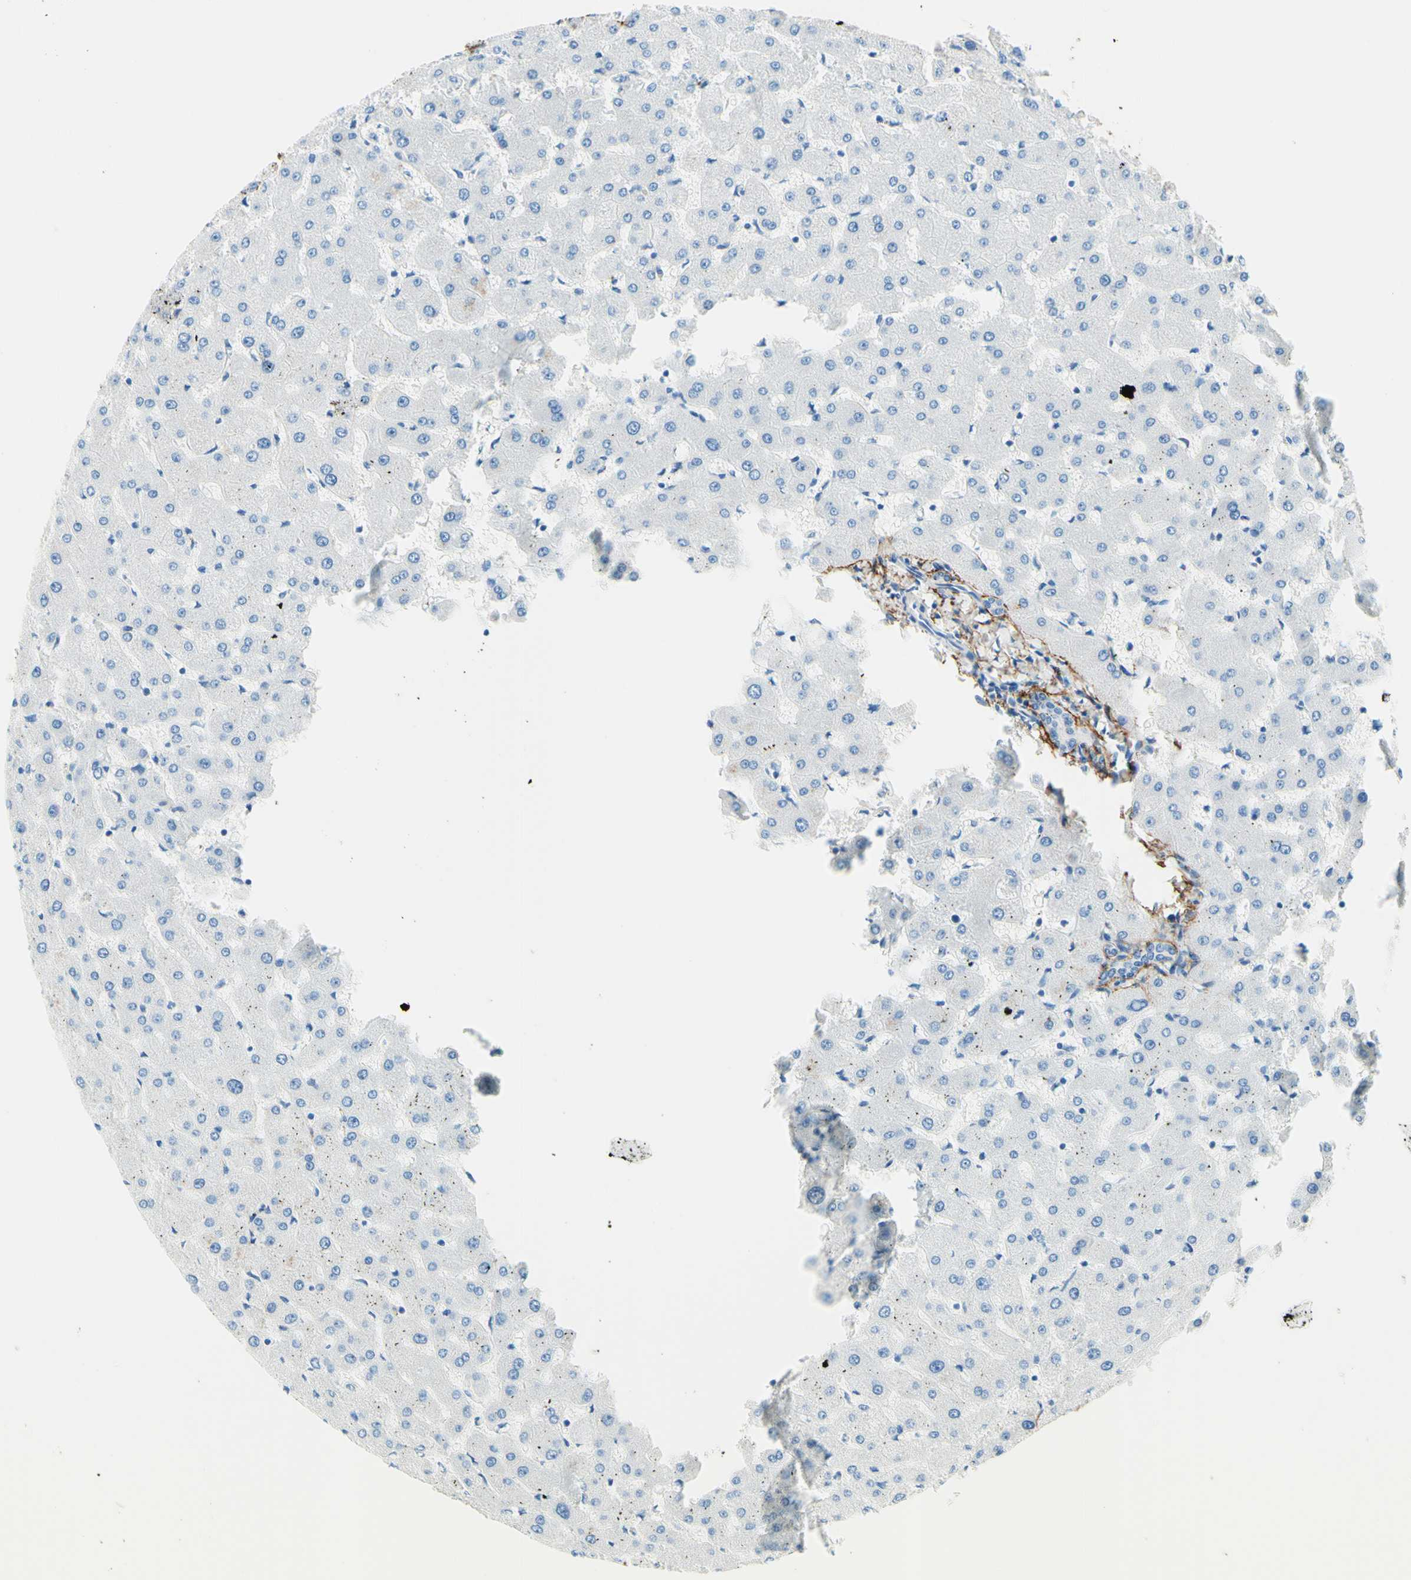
{"staining": {"intensity": "negative", "quantity": "none", "location": "none"}, "tissue": "liver", "cell_type": "Cholangiocytes", "image_type": "normal", "snomed": [{"axis": "morphology", "description": "Normal tissue, NOS"}, {"axis": "topography", "description": "Liver"}], "caption": "Immunohistochemistry photomicrograph of normal liver: liver stained with DAB (3,3'-diaminobenzidine) exhibits no significant protein positivity in cholangiocytes. Nuclei are stained in blue.", "gene": "MFAP5", "patient": {"sex": "female", "age": 63}}